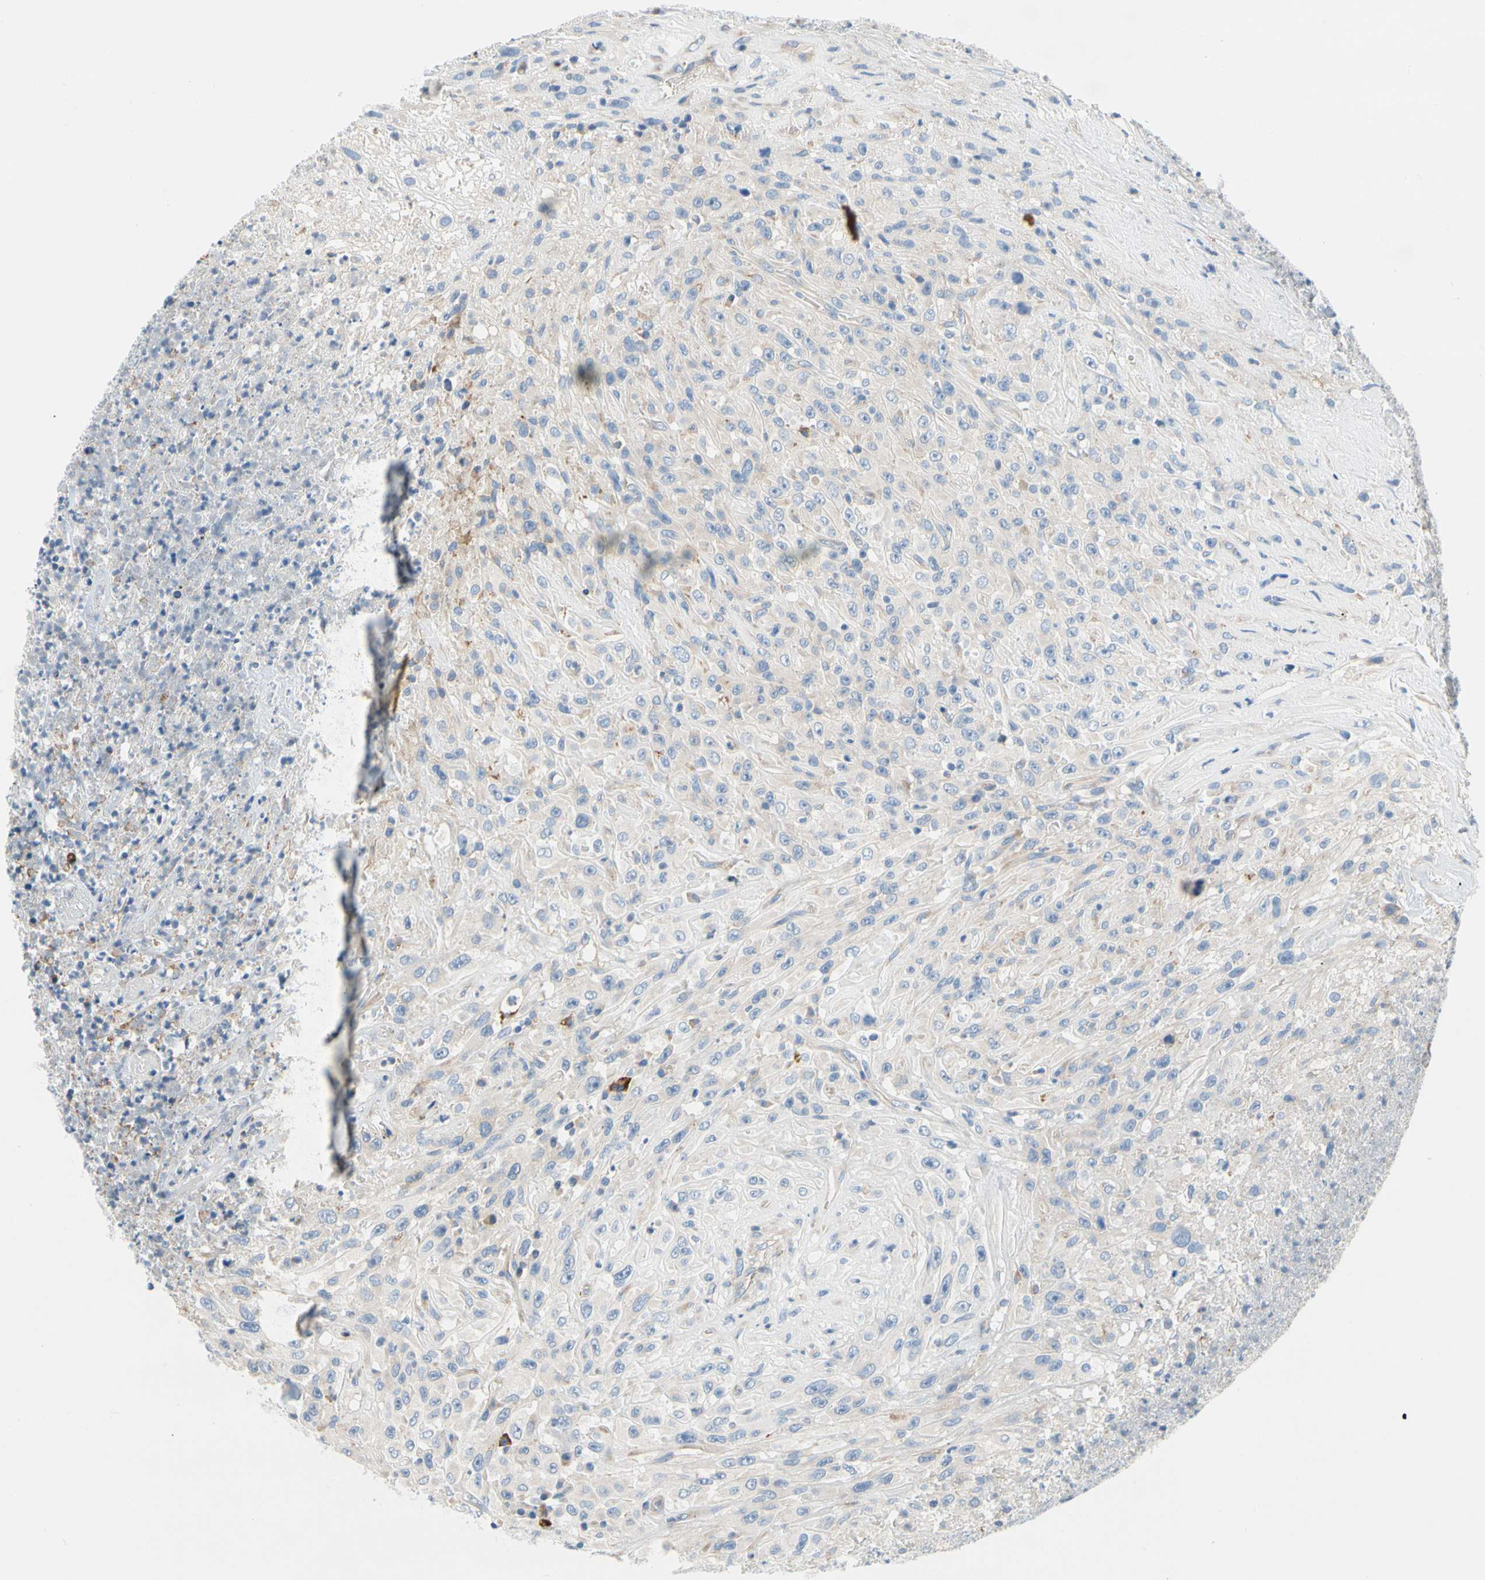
{"staining": {"intensity": "negative", "quantity": "none", "location": "none"}, "tissue": "urothelial cancer", "cell_type": "Tumor cells", "image_type": "cancer", "snomed": [{"axis": "morphology", "description": "Urothelial carcinoma, High grade"}, {"axis": "topography", "description": "Urinary bladder"}], "caption": "Tumor cells are negative for protein expression in human urothelial carcinoma (high-grade).", "gene": "STXBP1", "patient": {"sex": "male", "age": 66}}